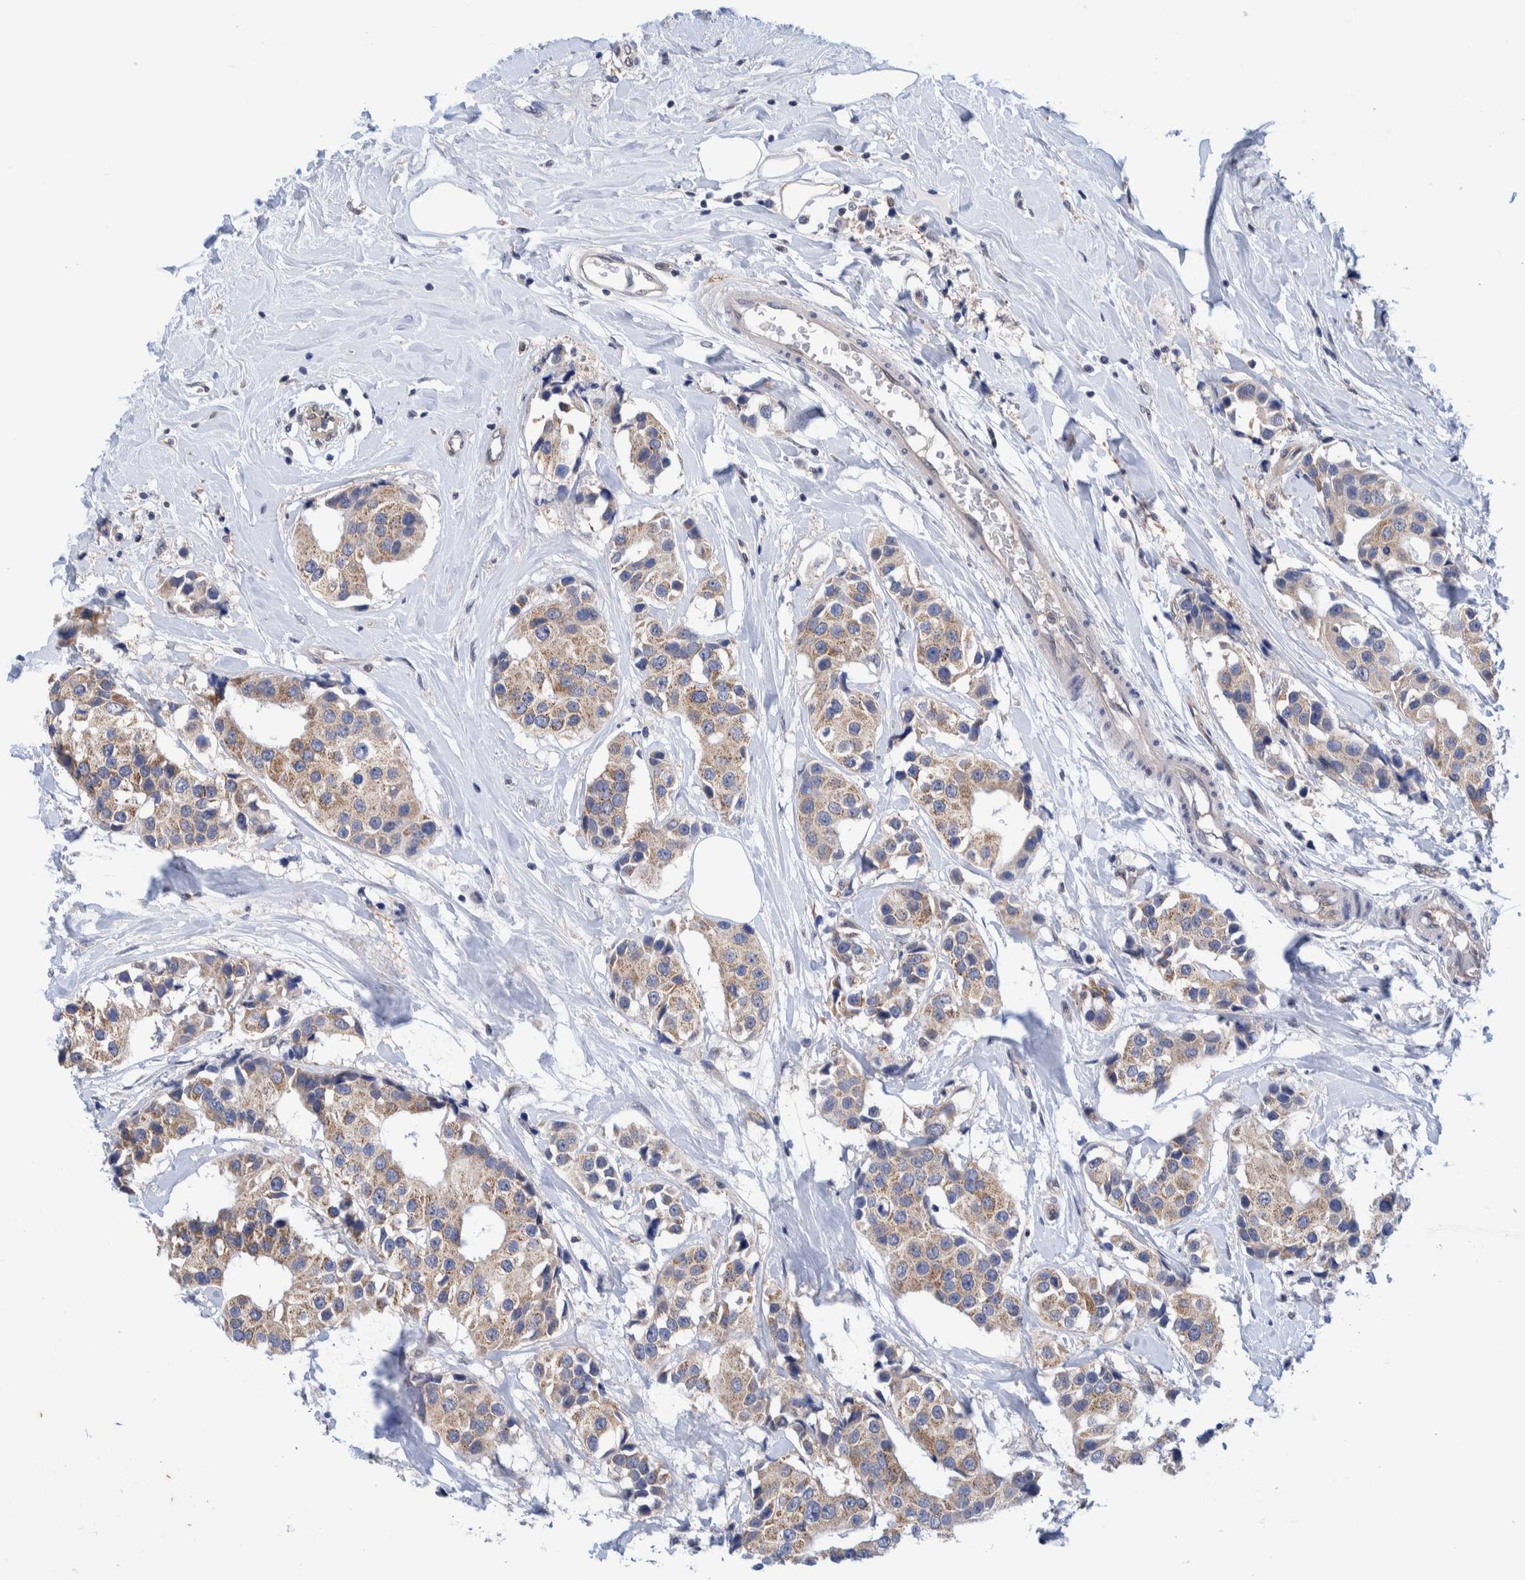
{"staining": {"intensity": "weak", "quantity": "<25%", "location": "cytoplasmic/membranous,nuclear"}, "tissue": "breast cancer", "cell_type": "Tumor cells", "image_type": "cancer", "snomed": [{"axis": "morphology", "description": "Normal tissue, NOS"}, {"axis": "morphology", "description": "Duct carcinoma"}, {"axis": "topography", "description": "Breast"}], "caption": "Breast cancer stained for a protein using immunohistochemistry (IHC) displays no staining tumor cells.", "gene": "PFAS", "patient": {"sex": "female", "age": 39}}